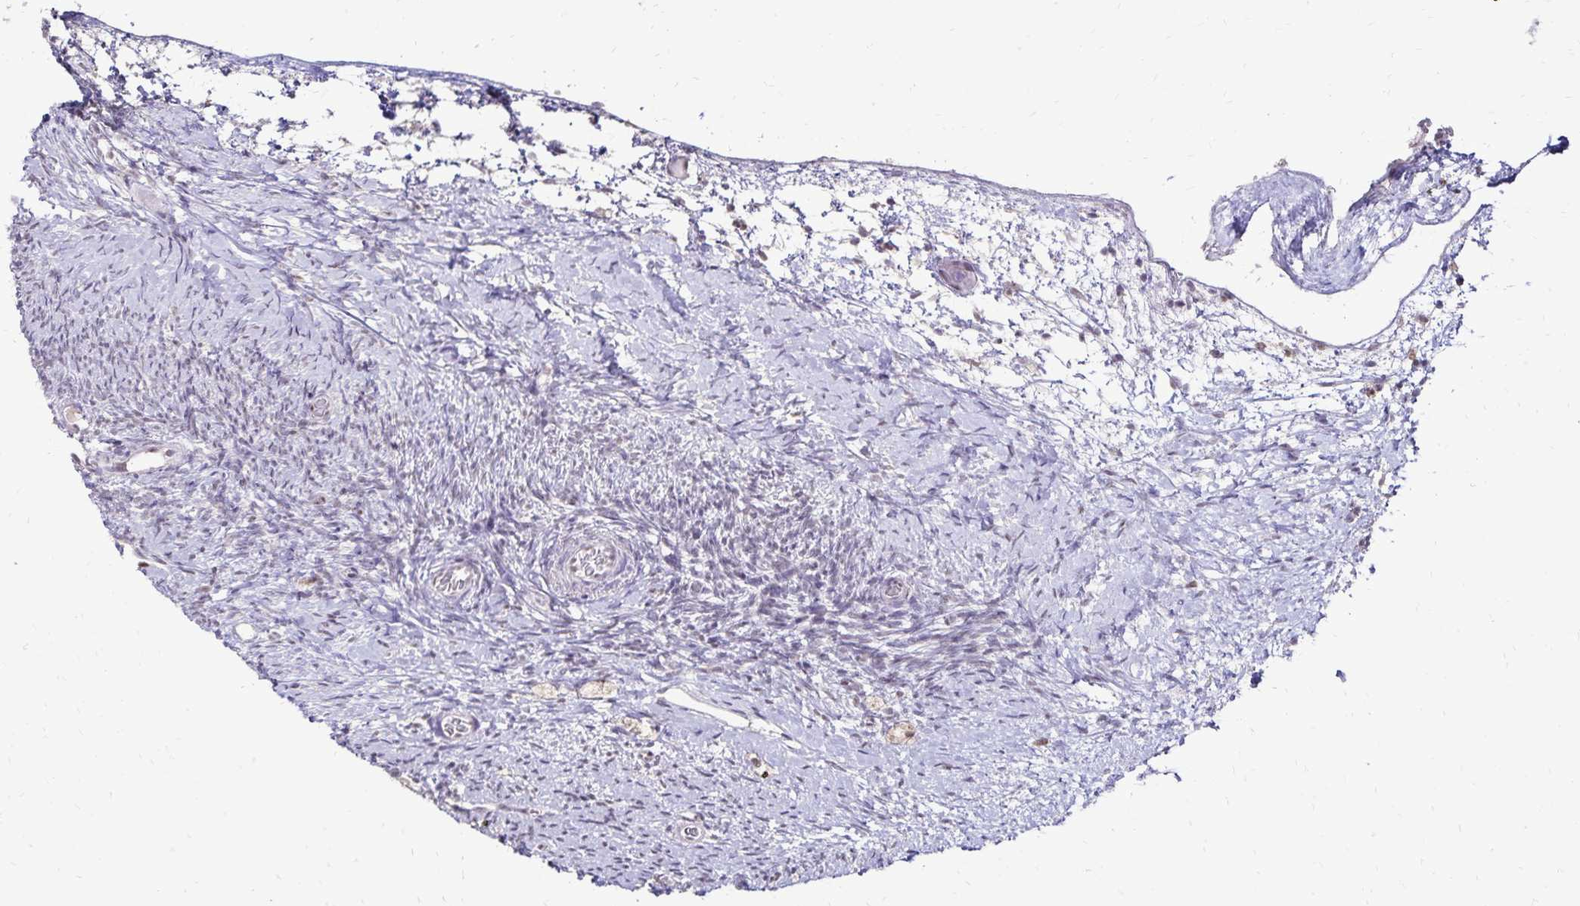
{"staining": {"intensity": "moderate", "quantity": ">75%", "location": "cytoplasmic/membranous"}, "tissue": "ovary", "cell_type": "Follicle cells", "image_type": "normal", "snomed": [{"axis": "morphology", "description": "Normal tissue, NOS"}, {"axis": "topography", "description": "Ovary"}], "caption": "A high-resolution histopathology image shows immunohistochemistry staining of unremarkable ovary, which shows moderate cytoplasmic/membranous staining in approximately >75% of follicle cells.", "gene": "POLB", "patient": {"sex": "female", "age": 39}}